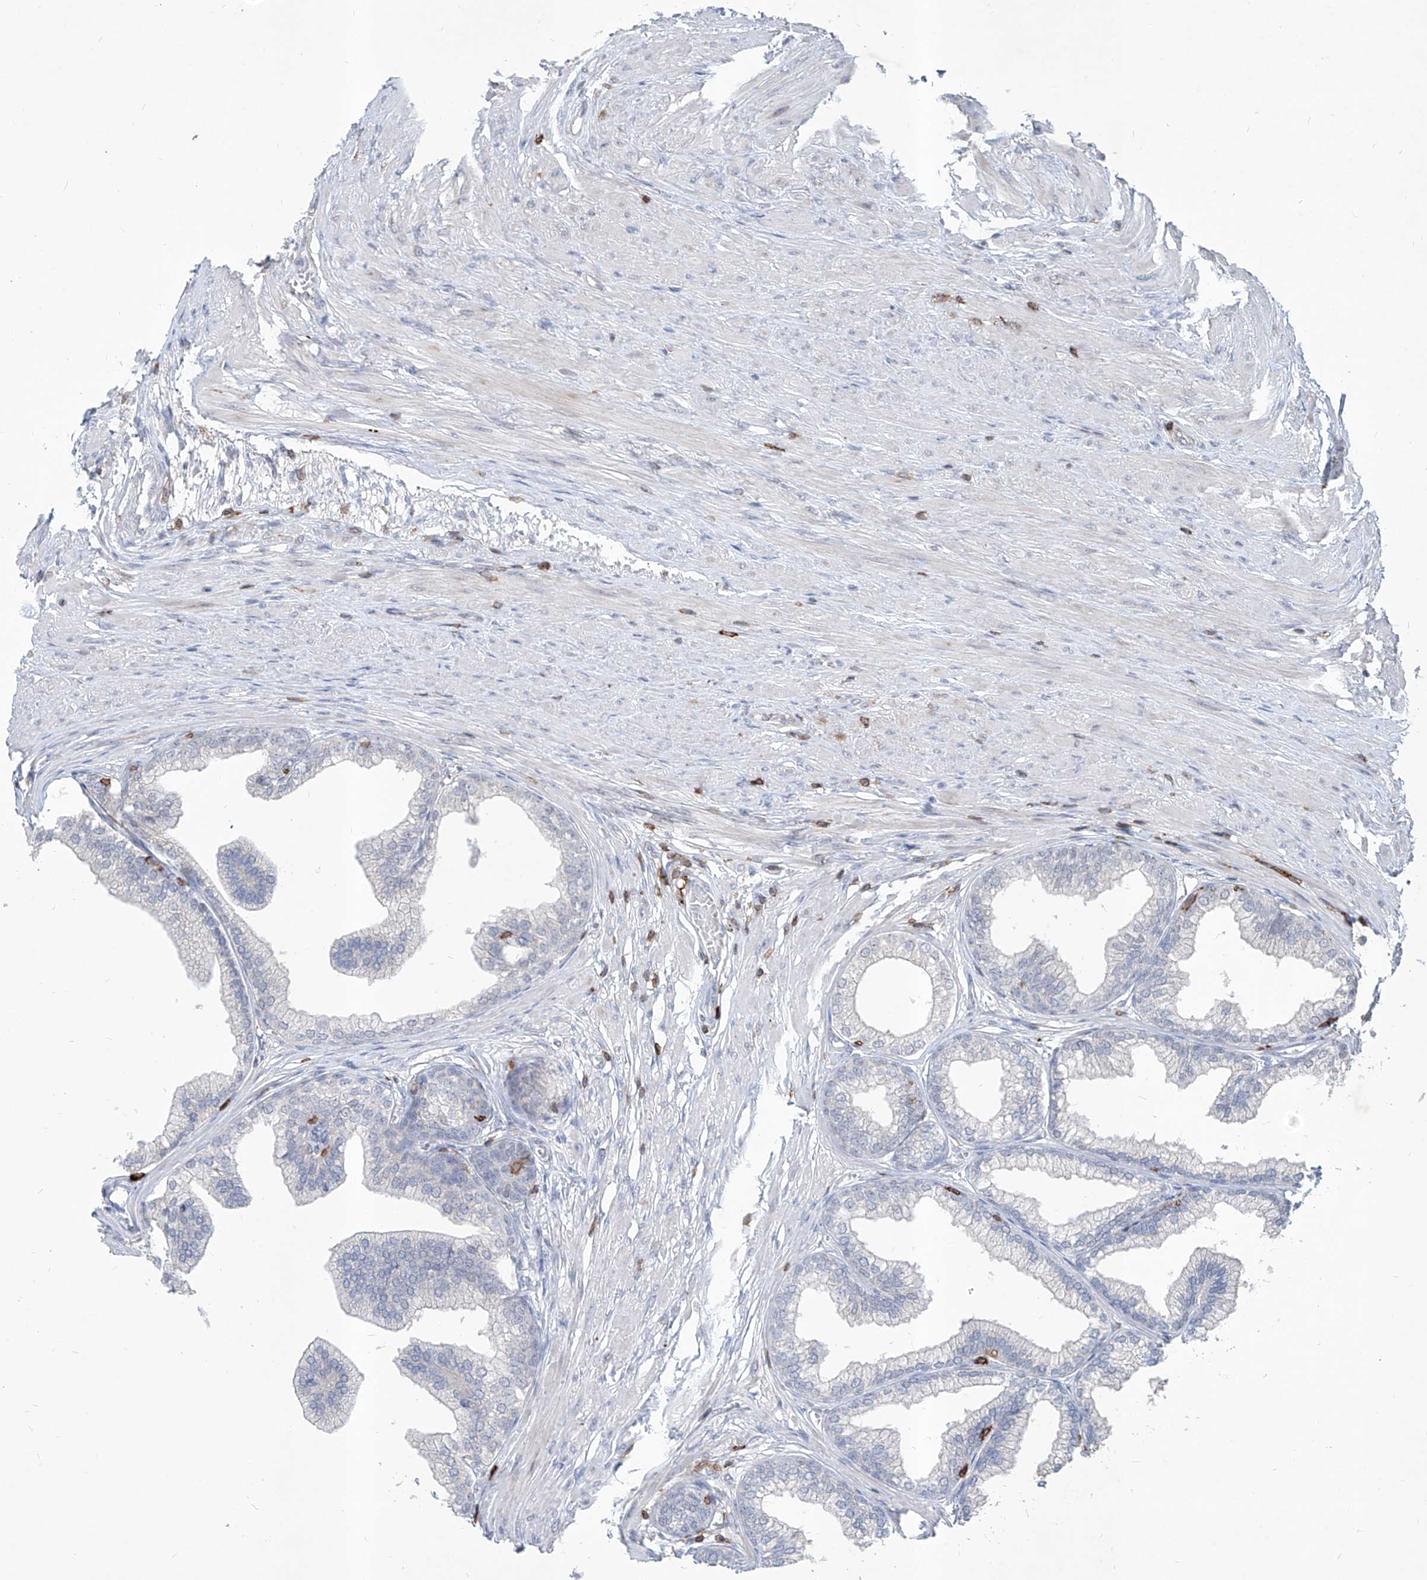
{"staining": {"intensity": "negative", "quantity": "none", "location": "none"}, "tissue": "prostate", "cell_type": "Glandular cells", "image_type": "normal", "snomed": [{"axis": "morphology", "description": "Normal tissue, NOS"}, {"axis": "morphology", "description": "Urothelial carcinoma, Low grade"}, {"axis": "topography", "description": "Urinary bladder"}, {"axis": "topography", "description": "Prostate"}], "caption": "IHC histopathology image of normal human prostate stained for a protein (brown), which shows no positivity in glandular cells.", "gene": "ZBTB48", "patient": {"sex": "male", "age": 60}}